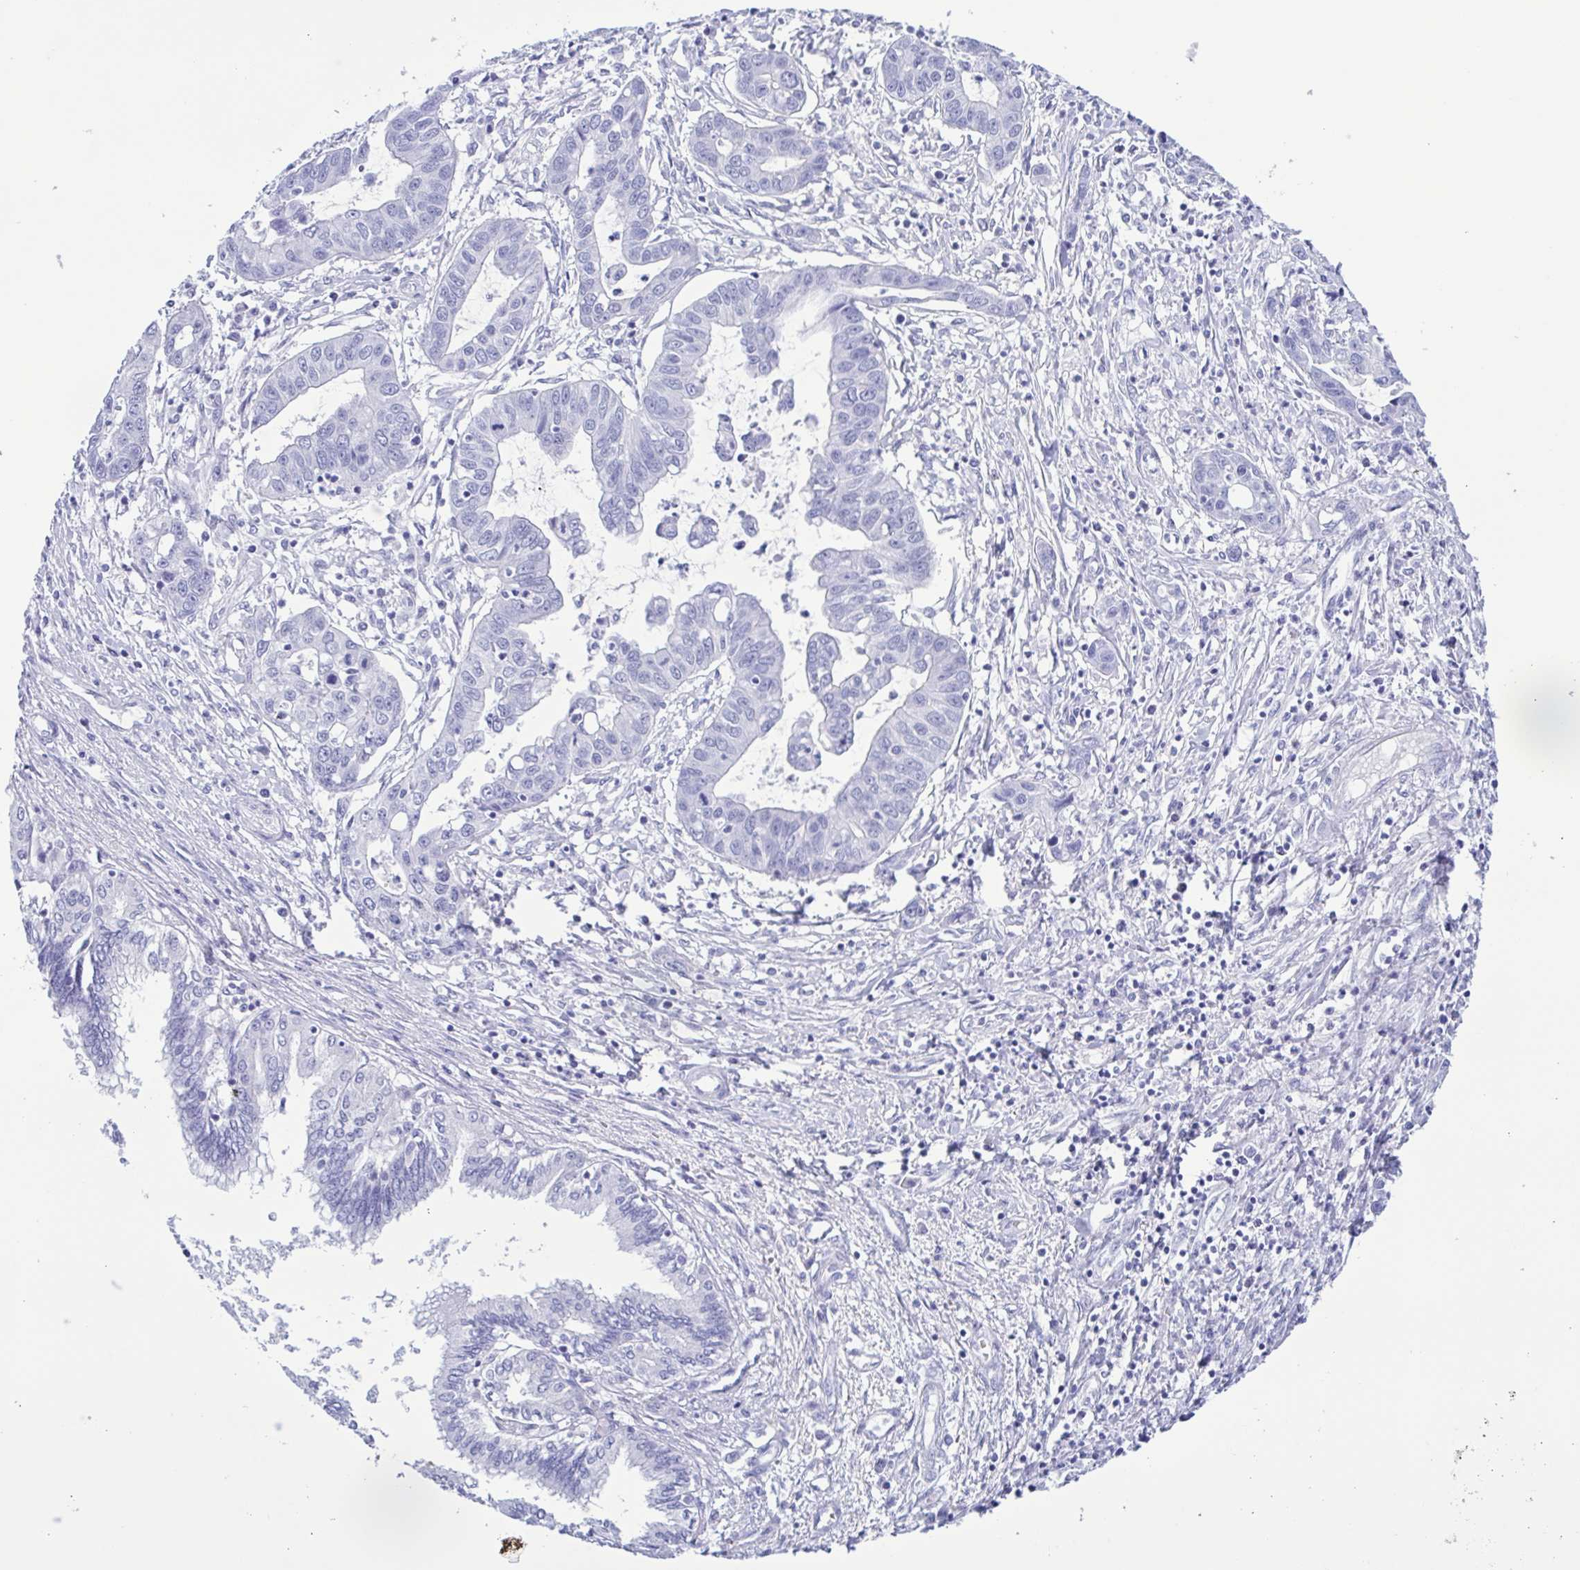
{"staining": {"intensity": "negative", "quantity": "none", "location": "none"}, "tissue": "liver cancer", "cell_type": "Tumor cells", "image_type": "cancer", "snomed": [{"axis": "morphology", "description": "Cholangiocarcinoma"}, {"axis": "topography", "description": "Liver"}], "caption": "Immunohistochemistry (IHC) photomicrograph of liver cancer (cholangiocarcinoma) stained for a protein (brown), which exhibits no positivity in tumor cells.", "gene": "TSPY2", "patient": {"sex": "male", "age": 58}}